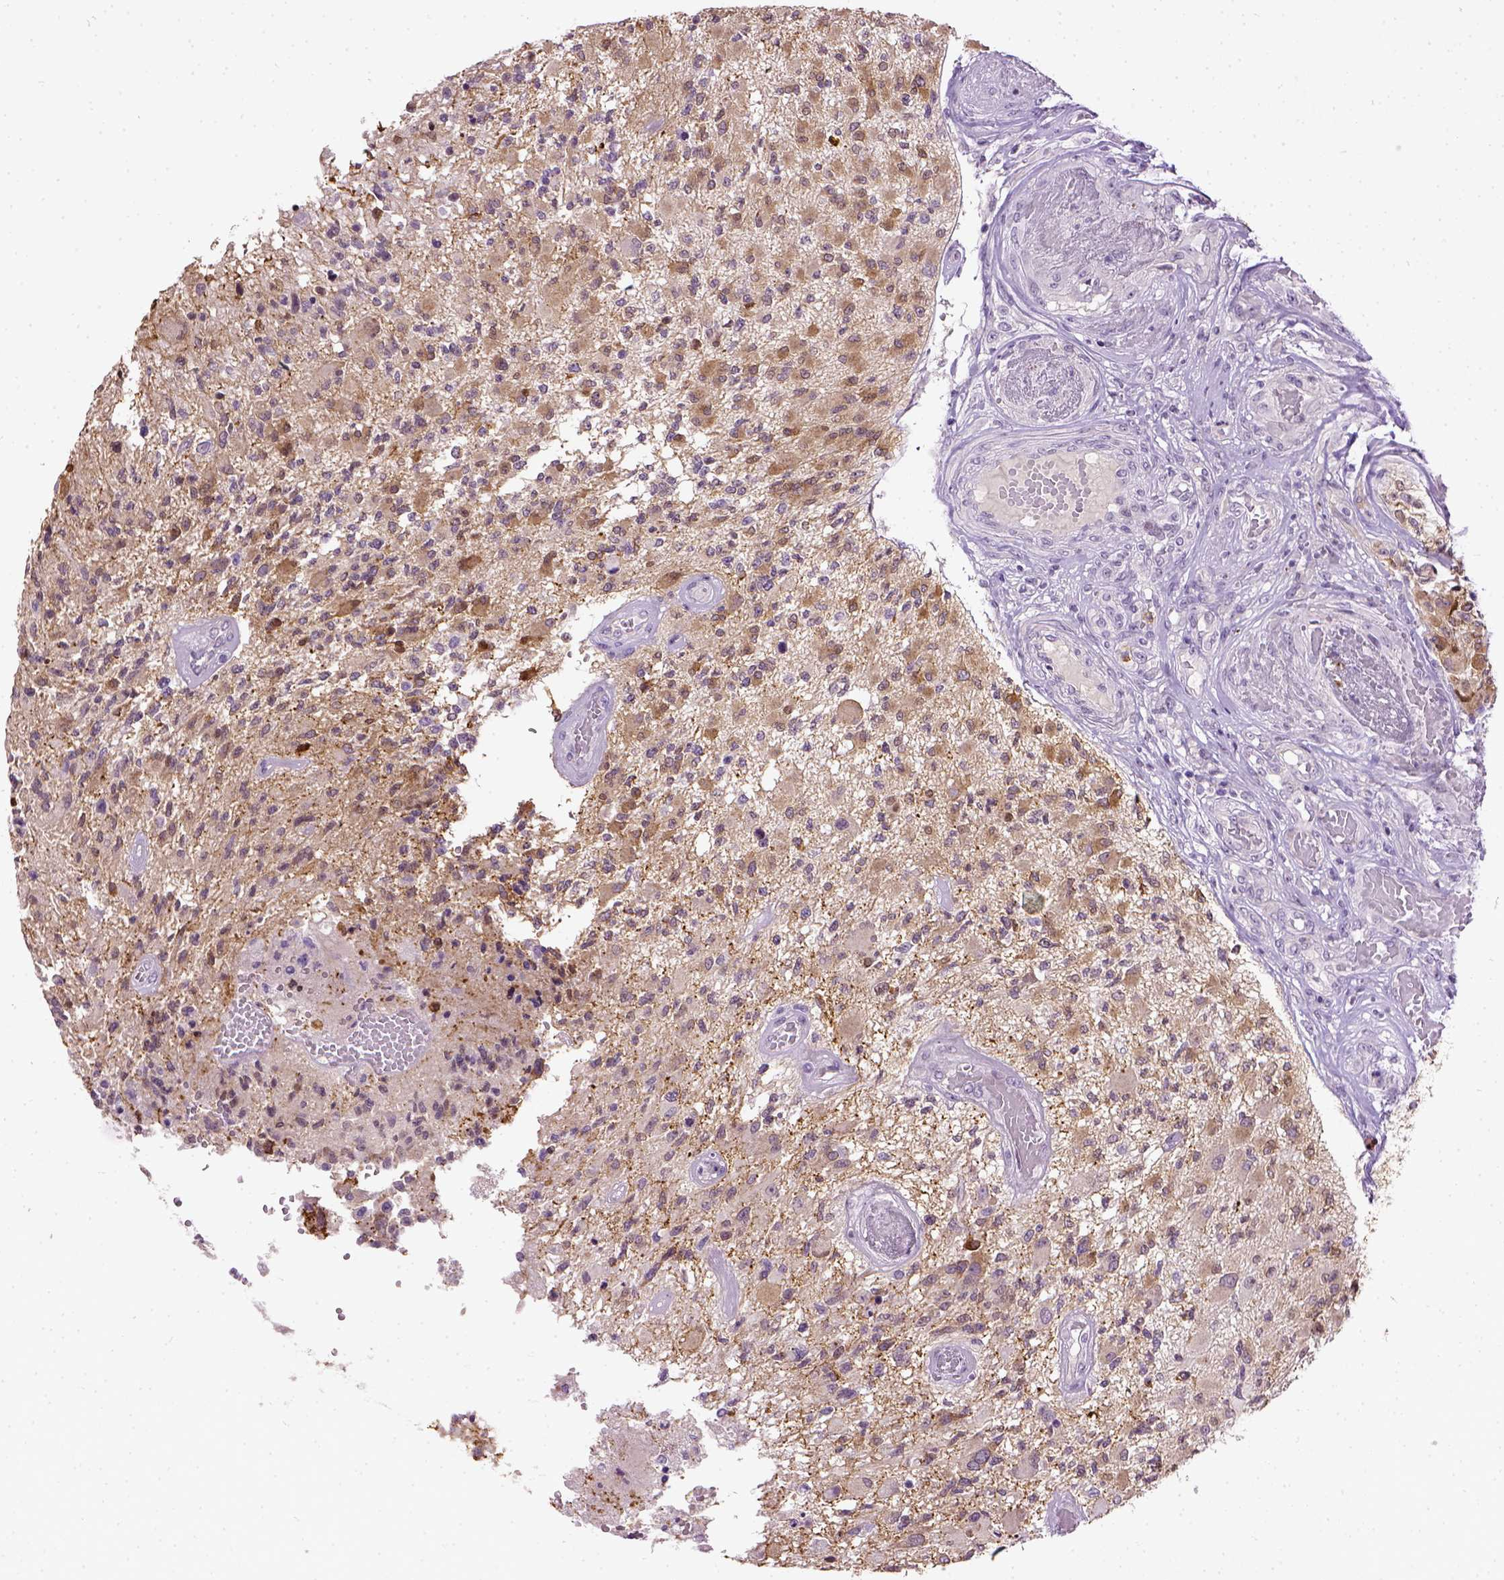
{"staining": {"intensity": "moderate", "quantity": "<25%", "location": "cytoplasmic/membranous"}, "tissue": "glioma", "cell_type": "Tumor cells", "image_type": "cancer", "snomed": [{"axis": "morphology", "description": "Glioma, malignant, High grade"}, {"axis": "topography", "description": "Brain"}], "caption": "An image showing moderate cytoplasmic/membranous positivity in approximately <25% of tumor cells in glioma, as visualized by brown immunohistochemical staining.", "gene": "MAPT", "patient": {"sex": "female", "age": 63}}